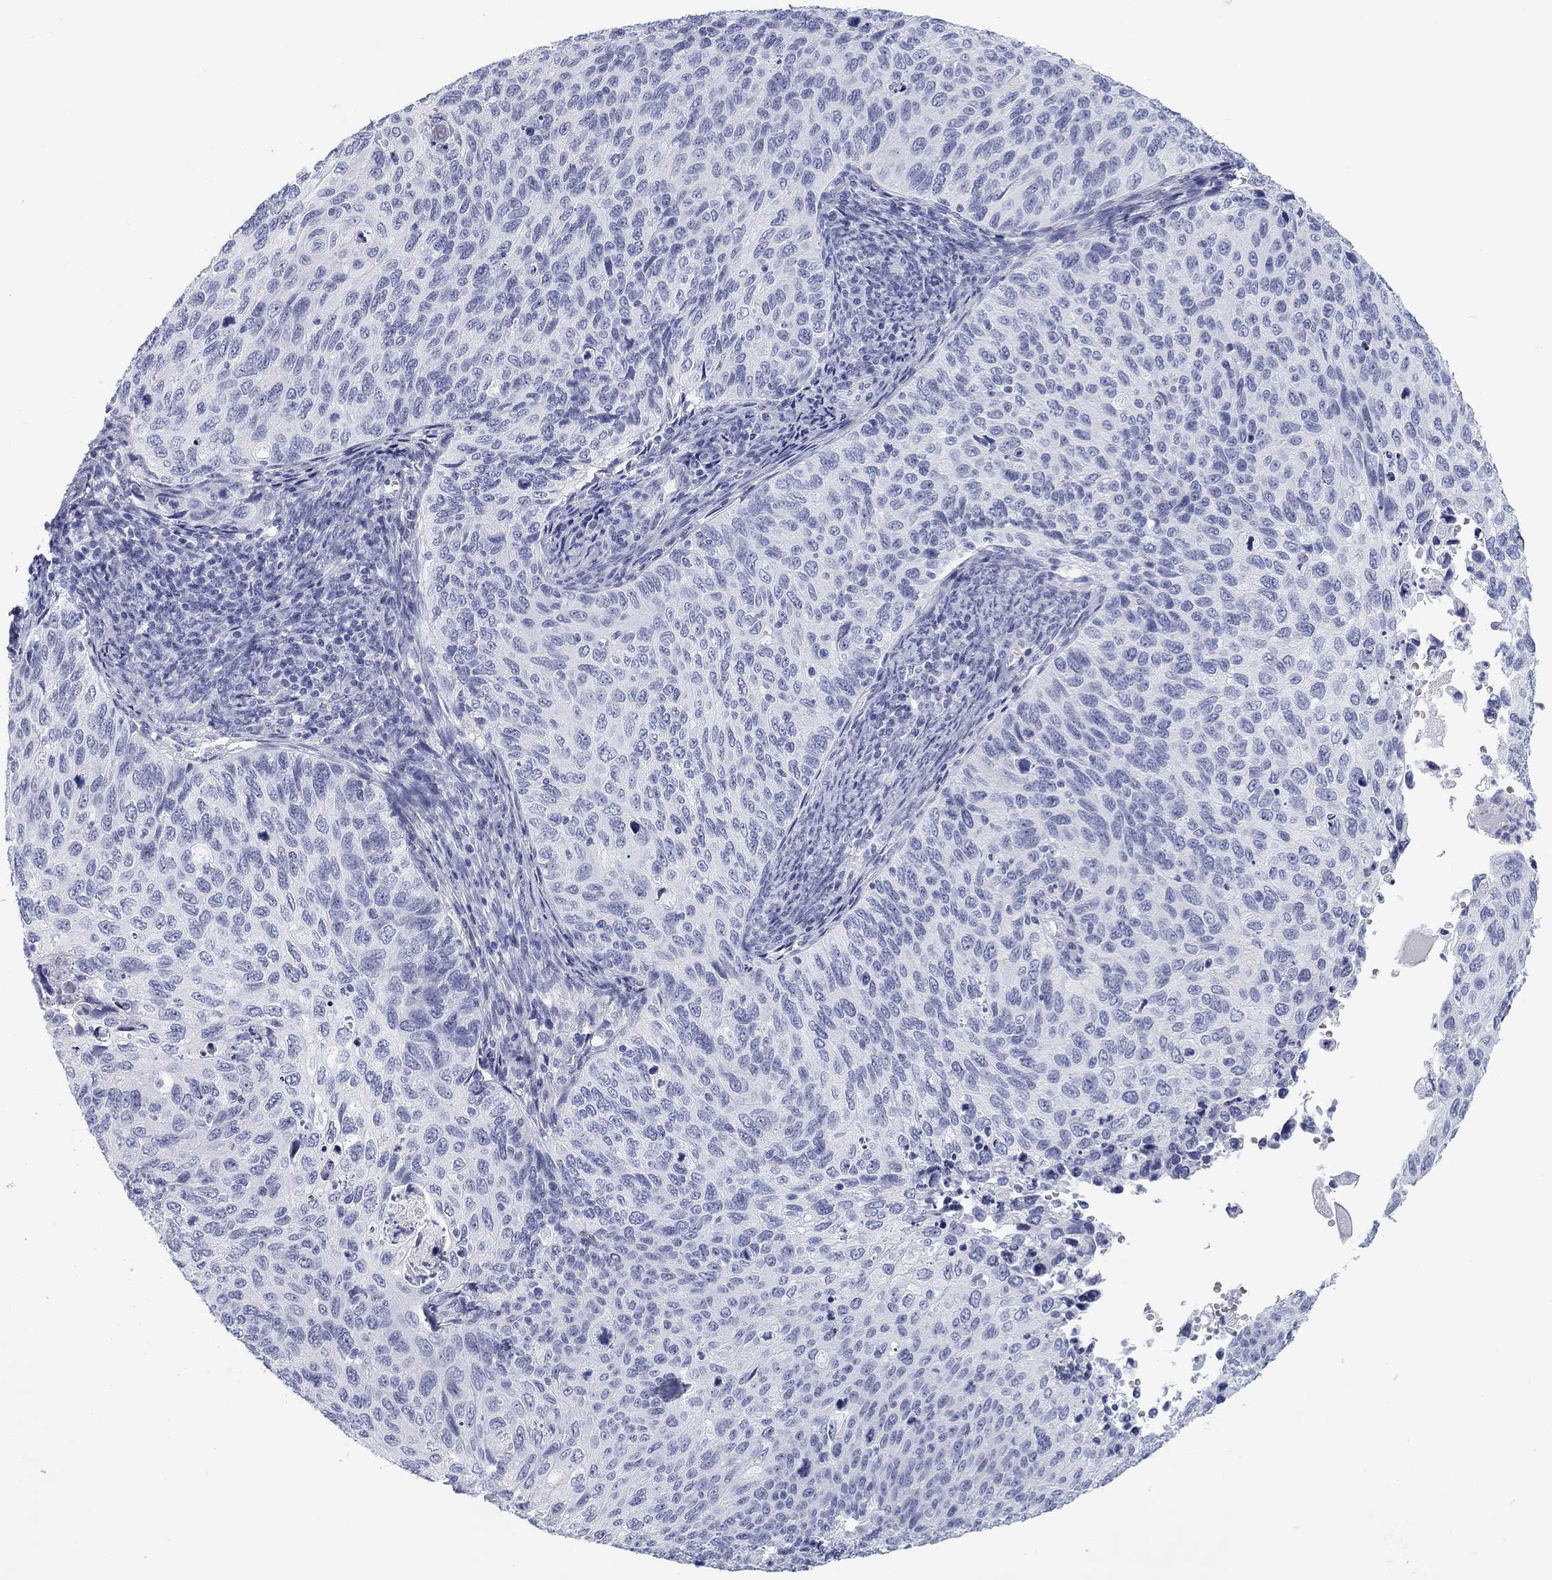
{"staining": {"intensity": "negative", "quantity": "none", "location": "none"}, "tissue": "cervical cancer", "cell_type": "Tumor cells", "image_type": "cancer", "snomed": [{"axis": "morphology", "description": "Squamous cell carcinoma, NOS"}, {"axis": "topography", "description": "Cervix"}], "caption": "Cervical cancer (squamous cell carcinoma) was stained to show a protein in brown. There is no significant staining in tumor cells.", "gene": "CALB1", "patient": {"sex": "female", "age": 70}}